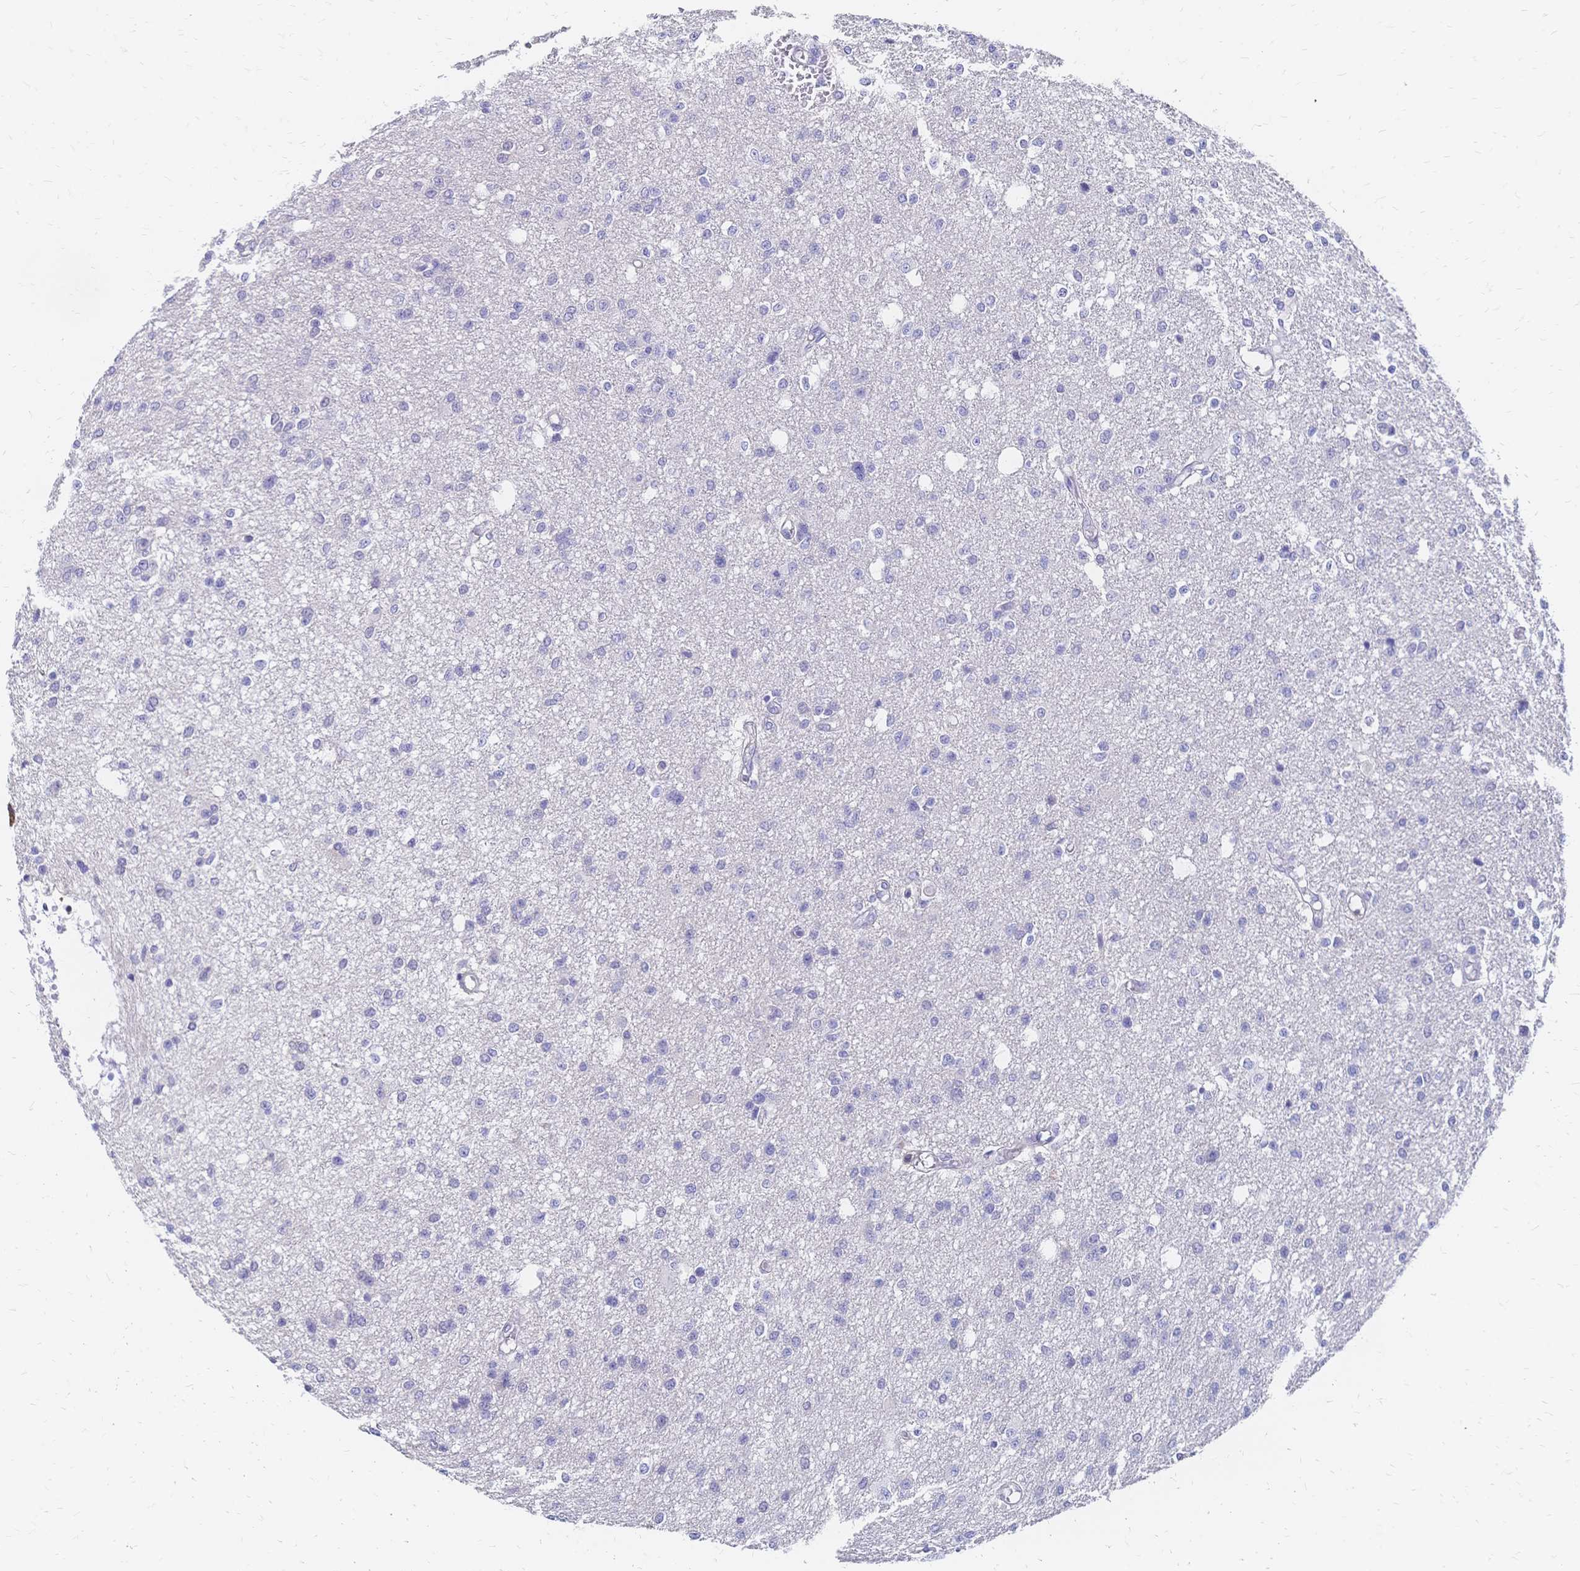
{"staining": {"intensity": "negative", "quantity": "none", "location": "none"}, "tissue": "glioma", "cell_type": "Tumor cells", "image_type": "cancer", "snomed": [{"axis": "morphology", "description": "Glioma, malignant, Low grade"}, {"axis": "topography", "description": "Brain"}], "caption": "There is no significant staining in tumor cells of glioma.", "gene": "DTNB", "patient": {"sex": "male", "age": 26}}